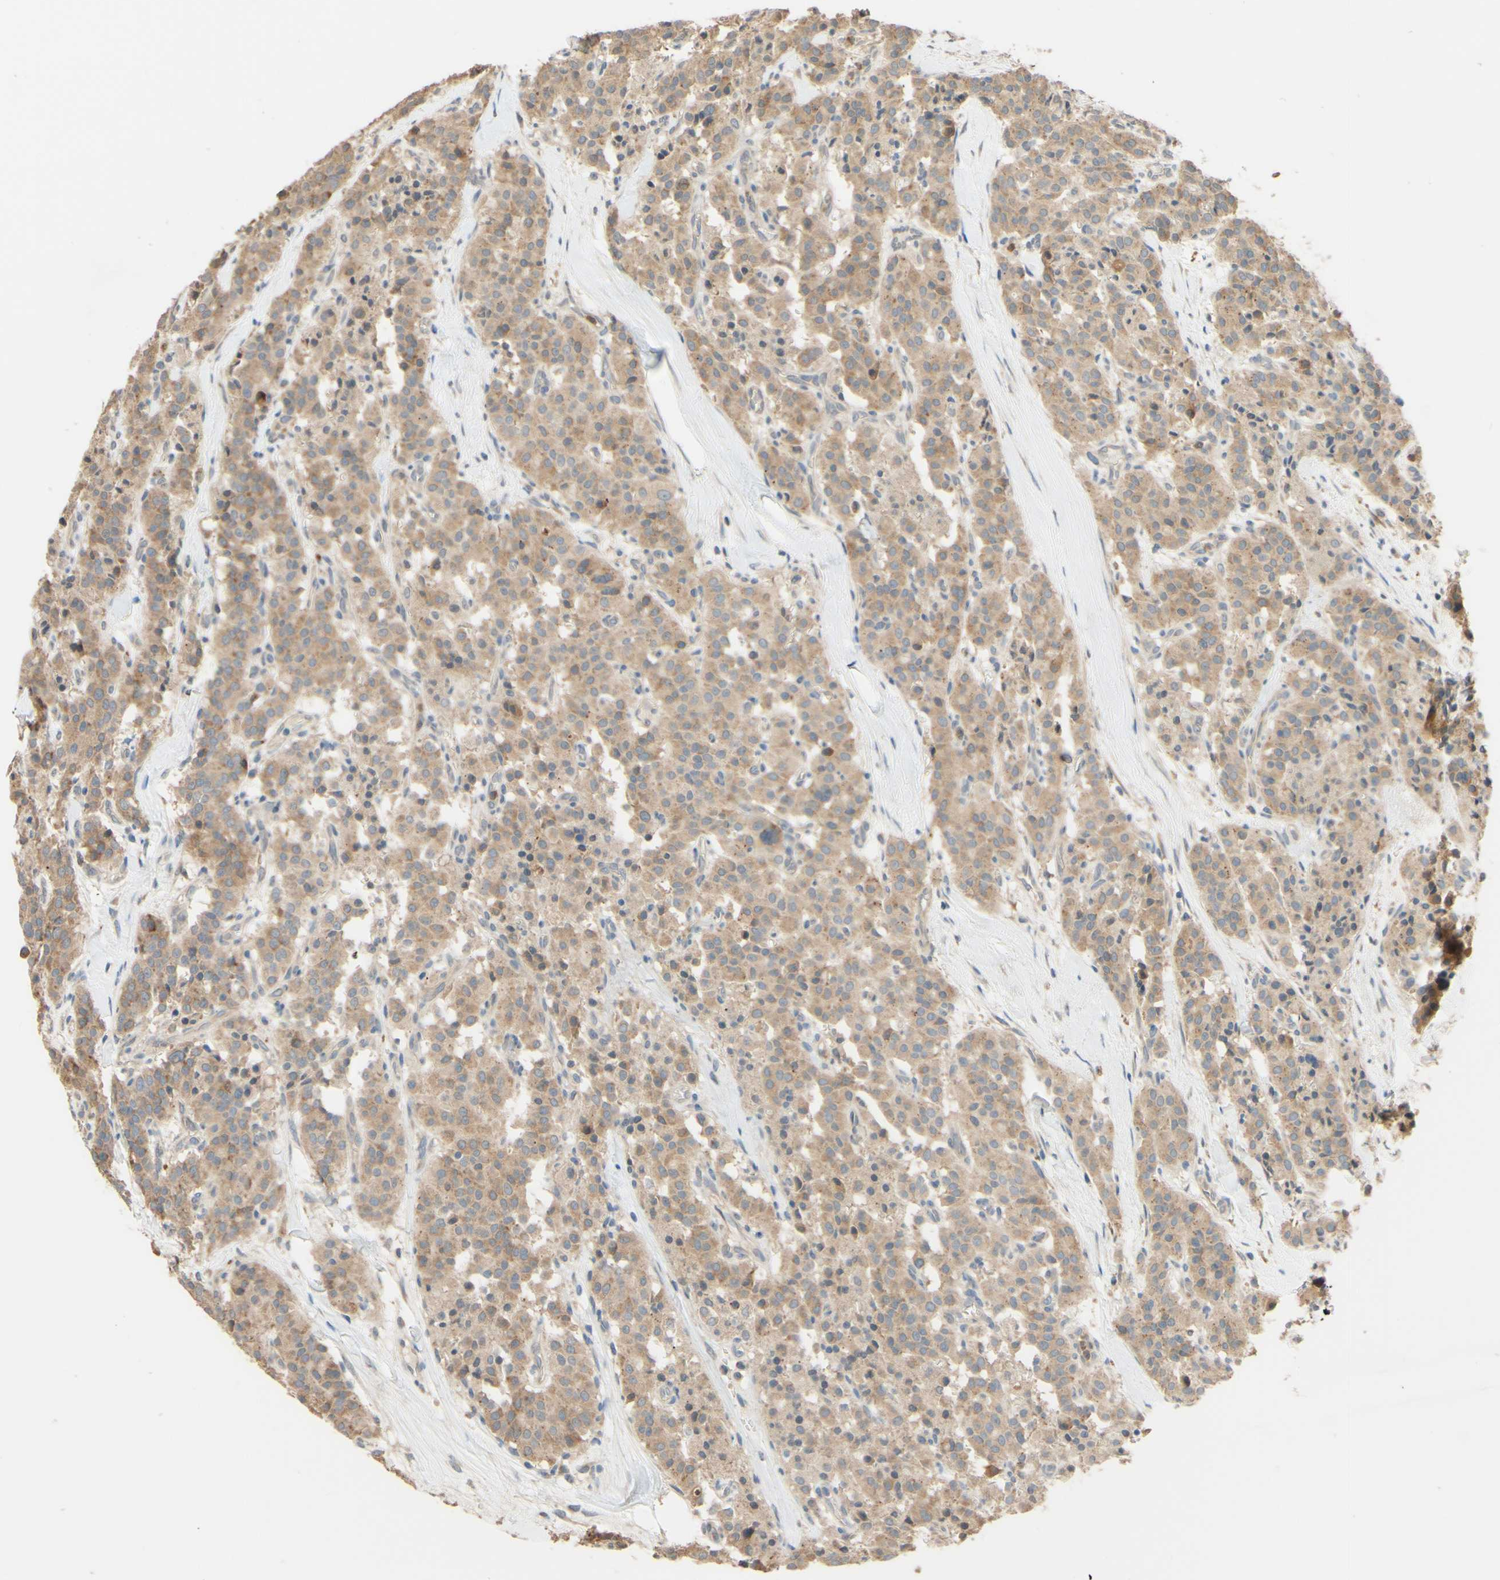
{"staining": {"intensity": "weak", "quantity": ">75%", "location": "cytoplasmic/membranous"}, "tissue": "carcinoid", "cell_type": "Tumor cells", "image_type": "cancer", "snomed": [{"axis": "morphology", "description": "Carcinoid, malignant, NOS"}, {"axis": "topography", "description": "Lung"}], "caption": "Weak cytoplasmic/membranous expression for a protein is appreciated in approximately >75% of tumor cells of carcinoid using immunohistochemistry.", "gene": "SMIM19", "patient": {"sex": "male", "age": 30}}